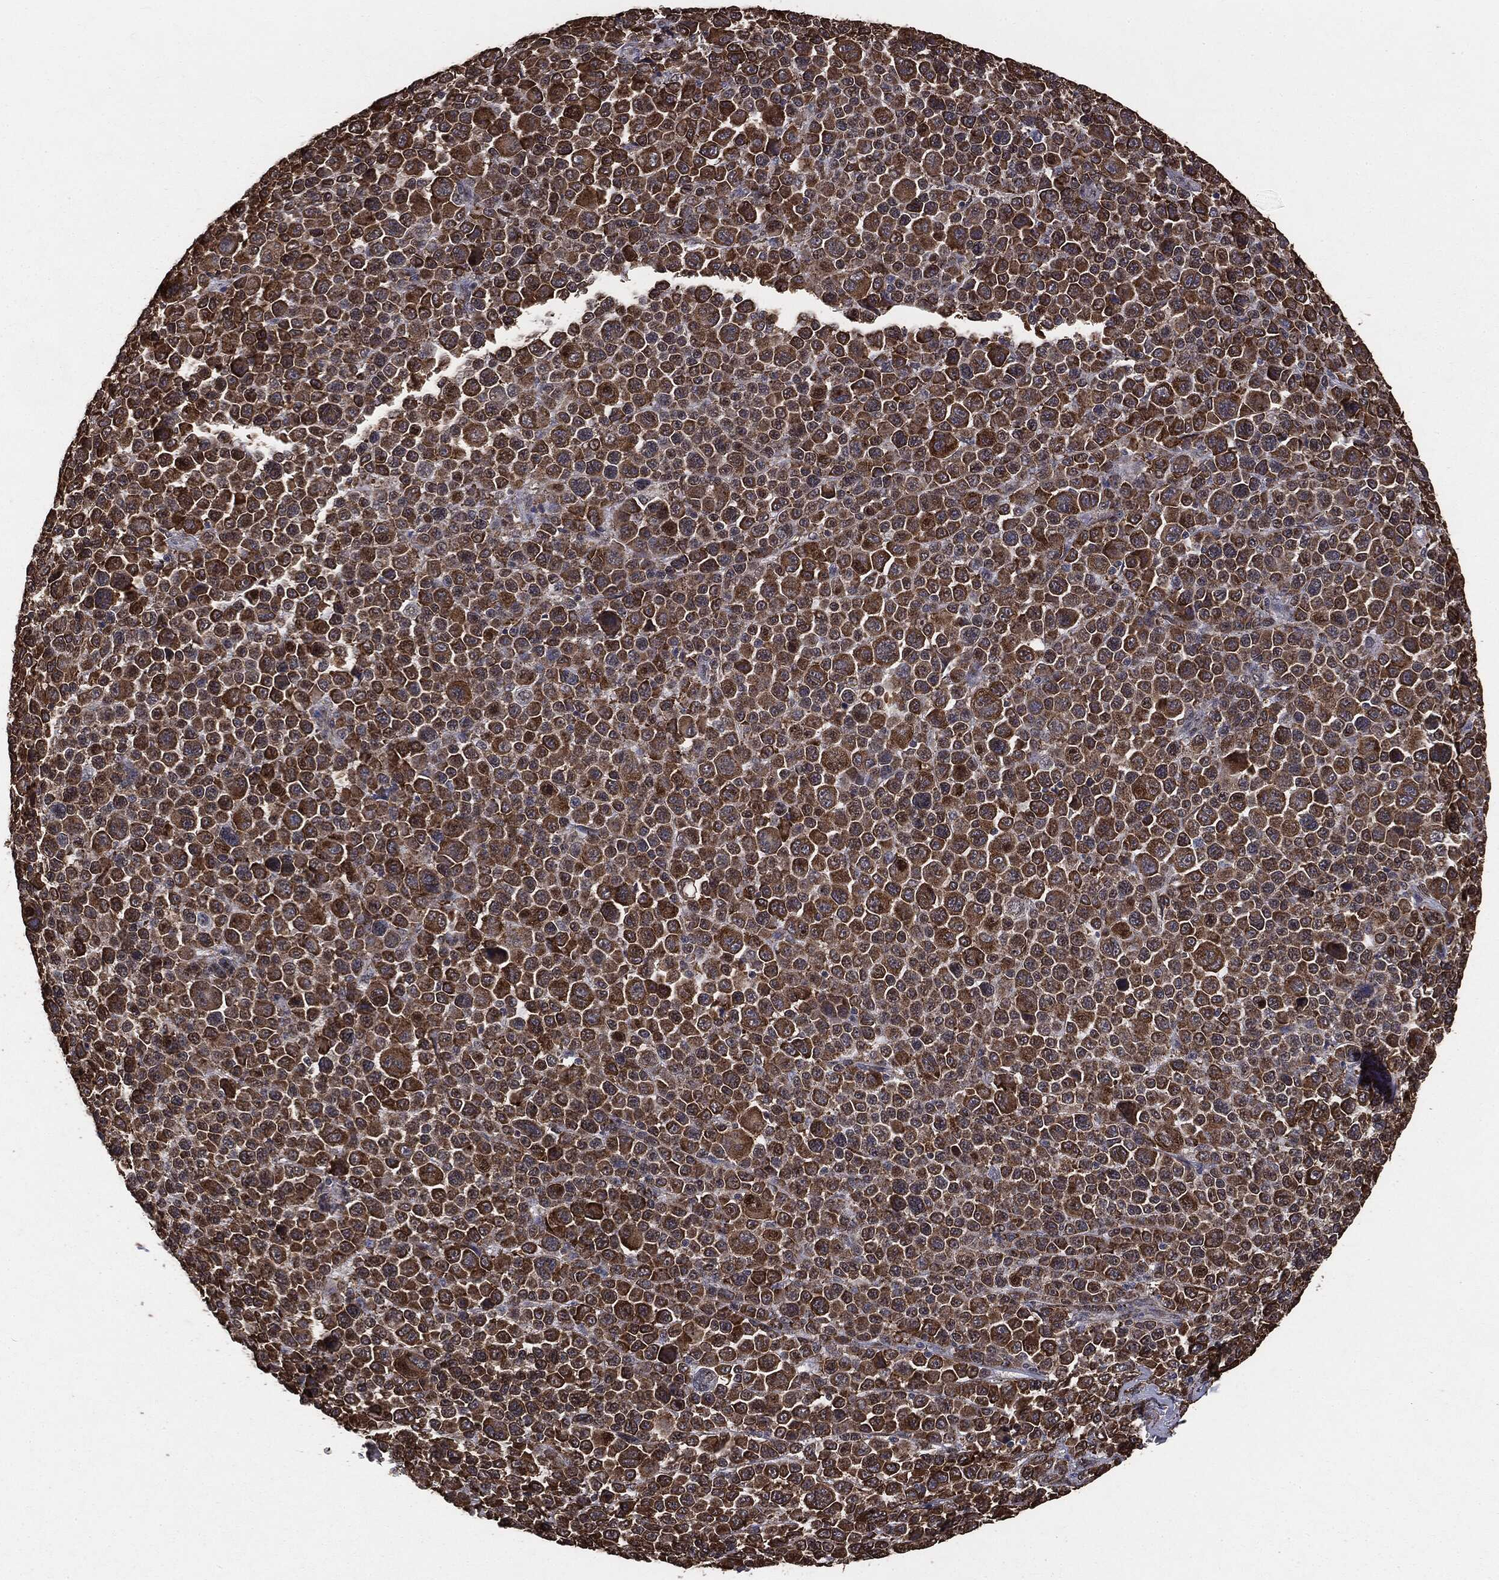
{"staining": {"intensity": "strong", "quantity": ">75%", "location": "cytoplasmic/membranous"}, "tissue": "melanoma", "cell_type": "Tumor cells", "image_type": "cancer", "snomed": [{"axis": "morphology", "description": "Malignant melanoma, NOS"}, {"axis": "topography", "description": "Skin"}], "caption": "Tumor cells reveal high levels of strong cytoplasmic/membranous expression in approximately >75% of cells in malignant melanoma.", "gene": "MTOR", "patient": {"sex": "female", "age": 57}}